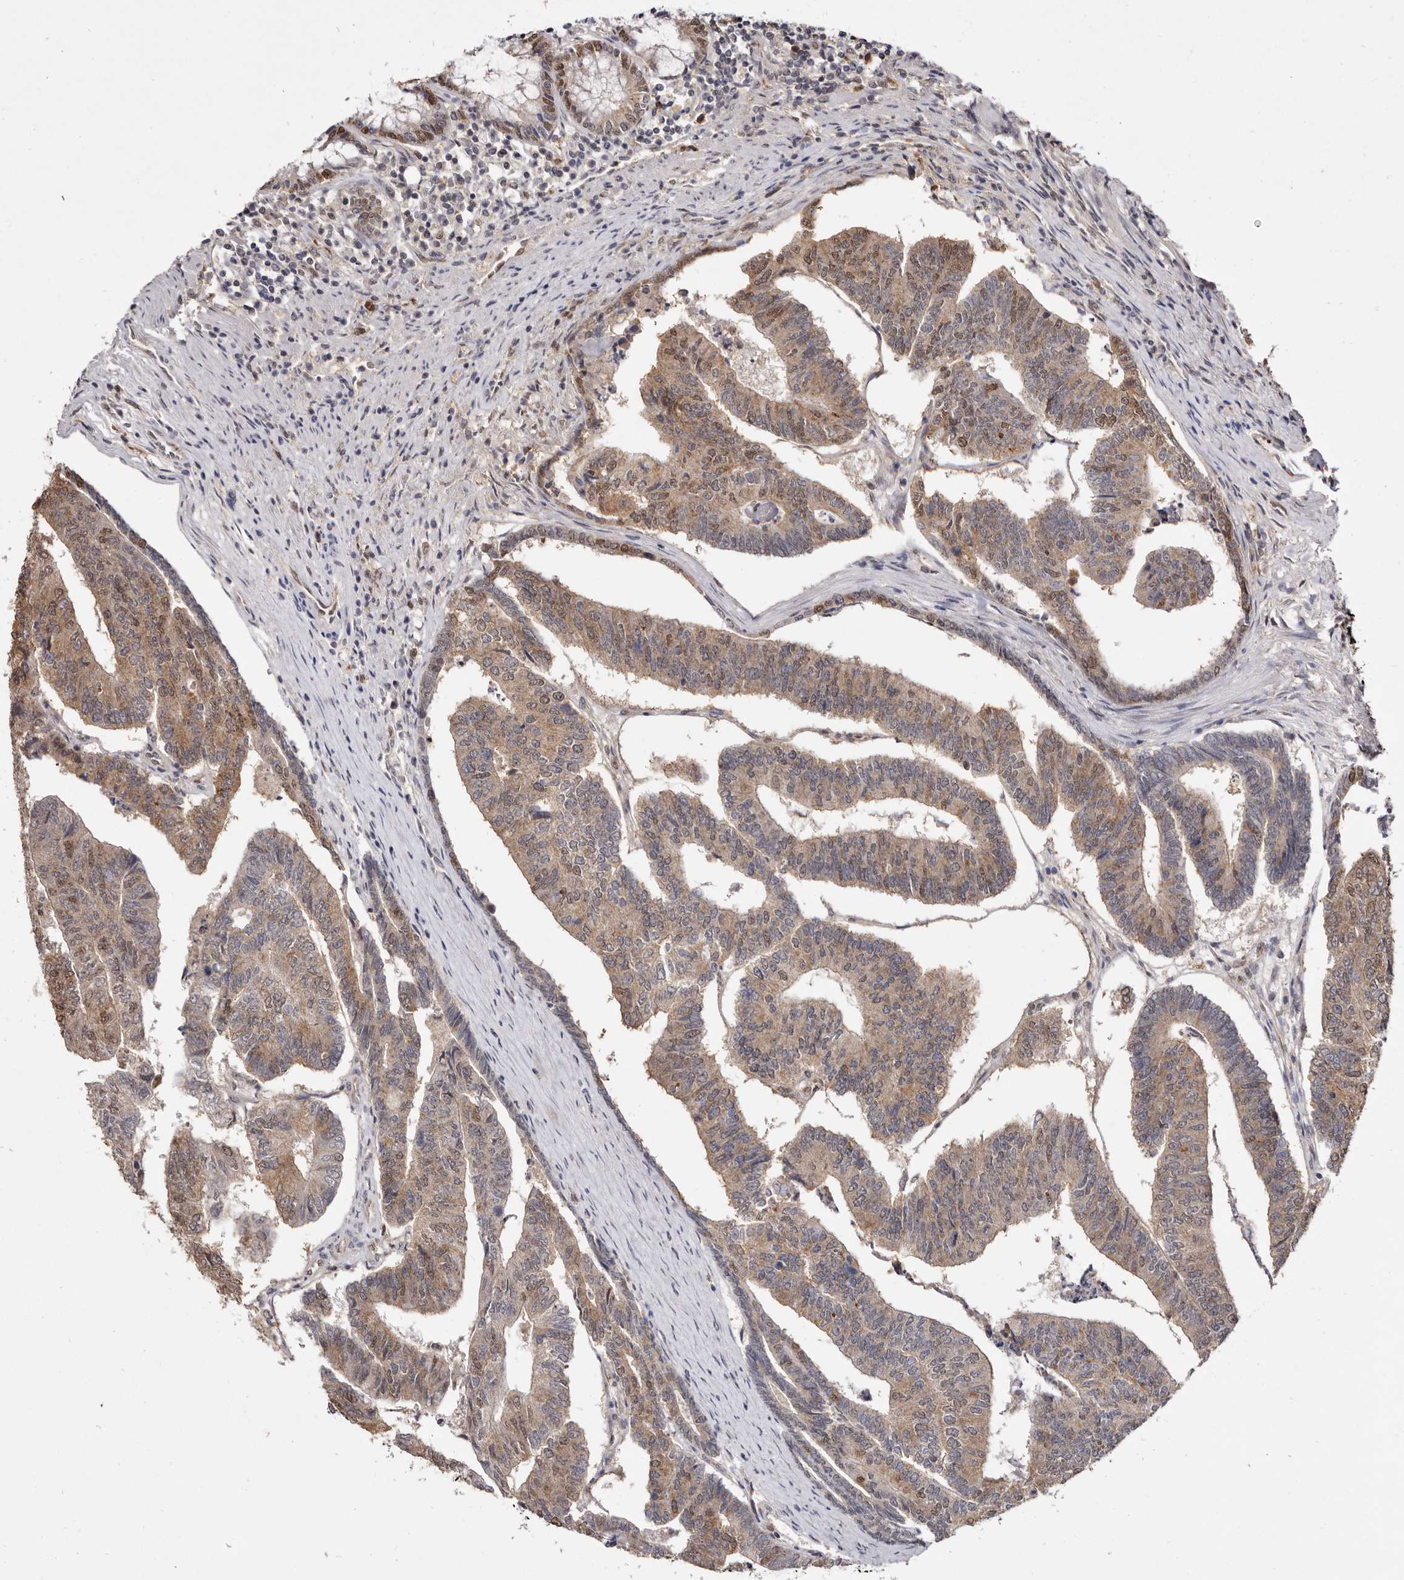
{"staining": {"intensity": "moderate", "quantity": ">75%", "location": "cytoplasmic/membranous,nuclear"}, "tissue": "colorectal cancer", "cell_type": "Tumor cells", "image_type": "cancer", "snomed": [{"axis": "morphology", "description": "Adenocarcinoma, NOS"}, {"axis": "topography", "description": "Colon"}], "caption": "The micrograph shows staining of colorectal cancer (adenocarcinoma), revealing moderate cytoplasmic/membranous and nuclear protein positivity (brown color) within tumor cells. Nuclei are stained in blue.", "gene": "NOTCH1", "patient": {"sex": "female", "age": 67}}